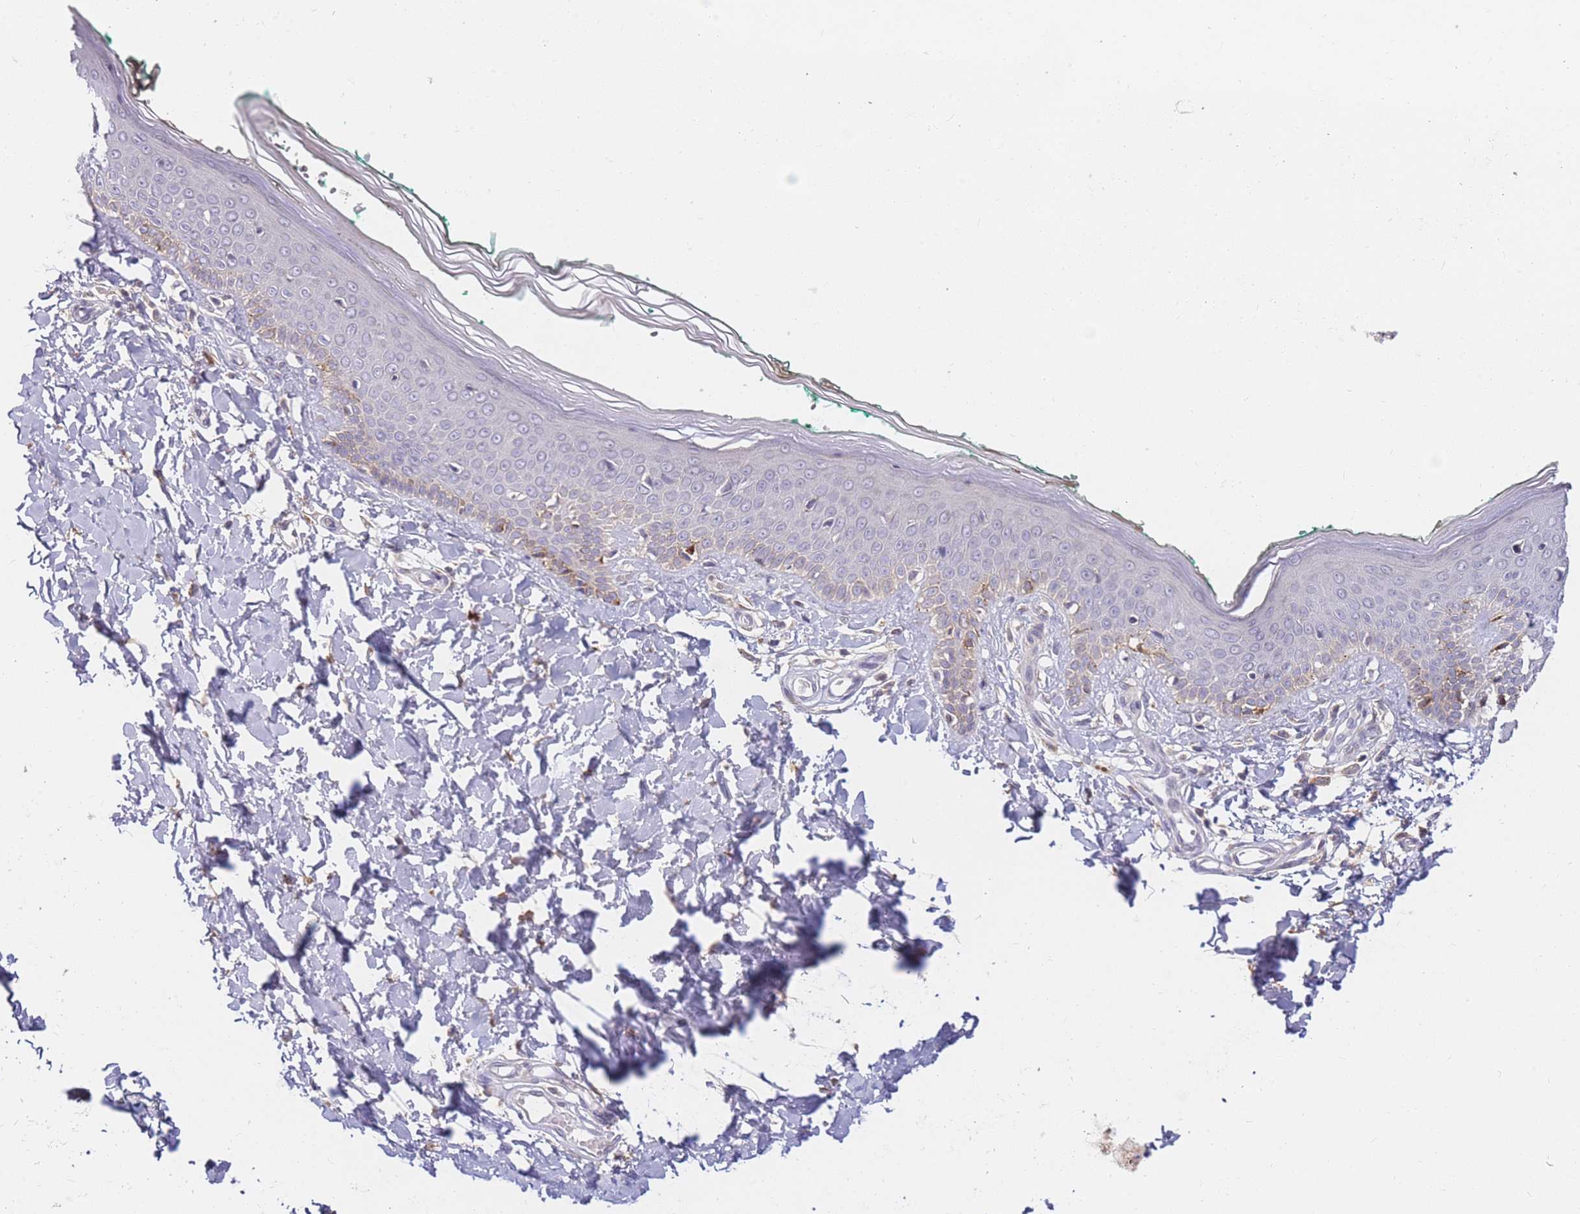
{"staining": {"intensity": "weak", "quantity": ">75%", "location": "cytoplasmic/membranous"}, "tissue": "skin", "cell_type": "Fibroblasts", "image_type": "normal", "snomed": [{"axis": "morphology", "description": "Normal tissue, NOS"}, {"axis": "morphology", "description": "Malignant melanoma, NOS"}, {"axis": "topography", "description": "Skin"}], "caption": "Fibroblasts show low levels of weak cytoplasmic/membranous positivity in about >75% of cells in benign human skin. The staining was performed using DAB to visualize the protein expression in brown, while the nuclei were stained in blue with hematoxylin (Magnification: 20x).", "gene": "ZNF577", "patient": {"sex": "male", "age": 62}}